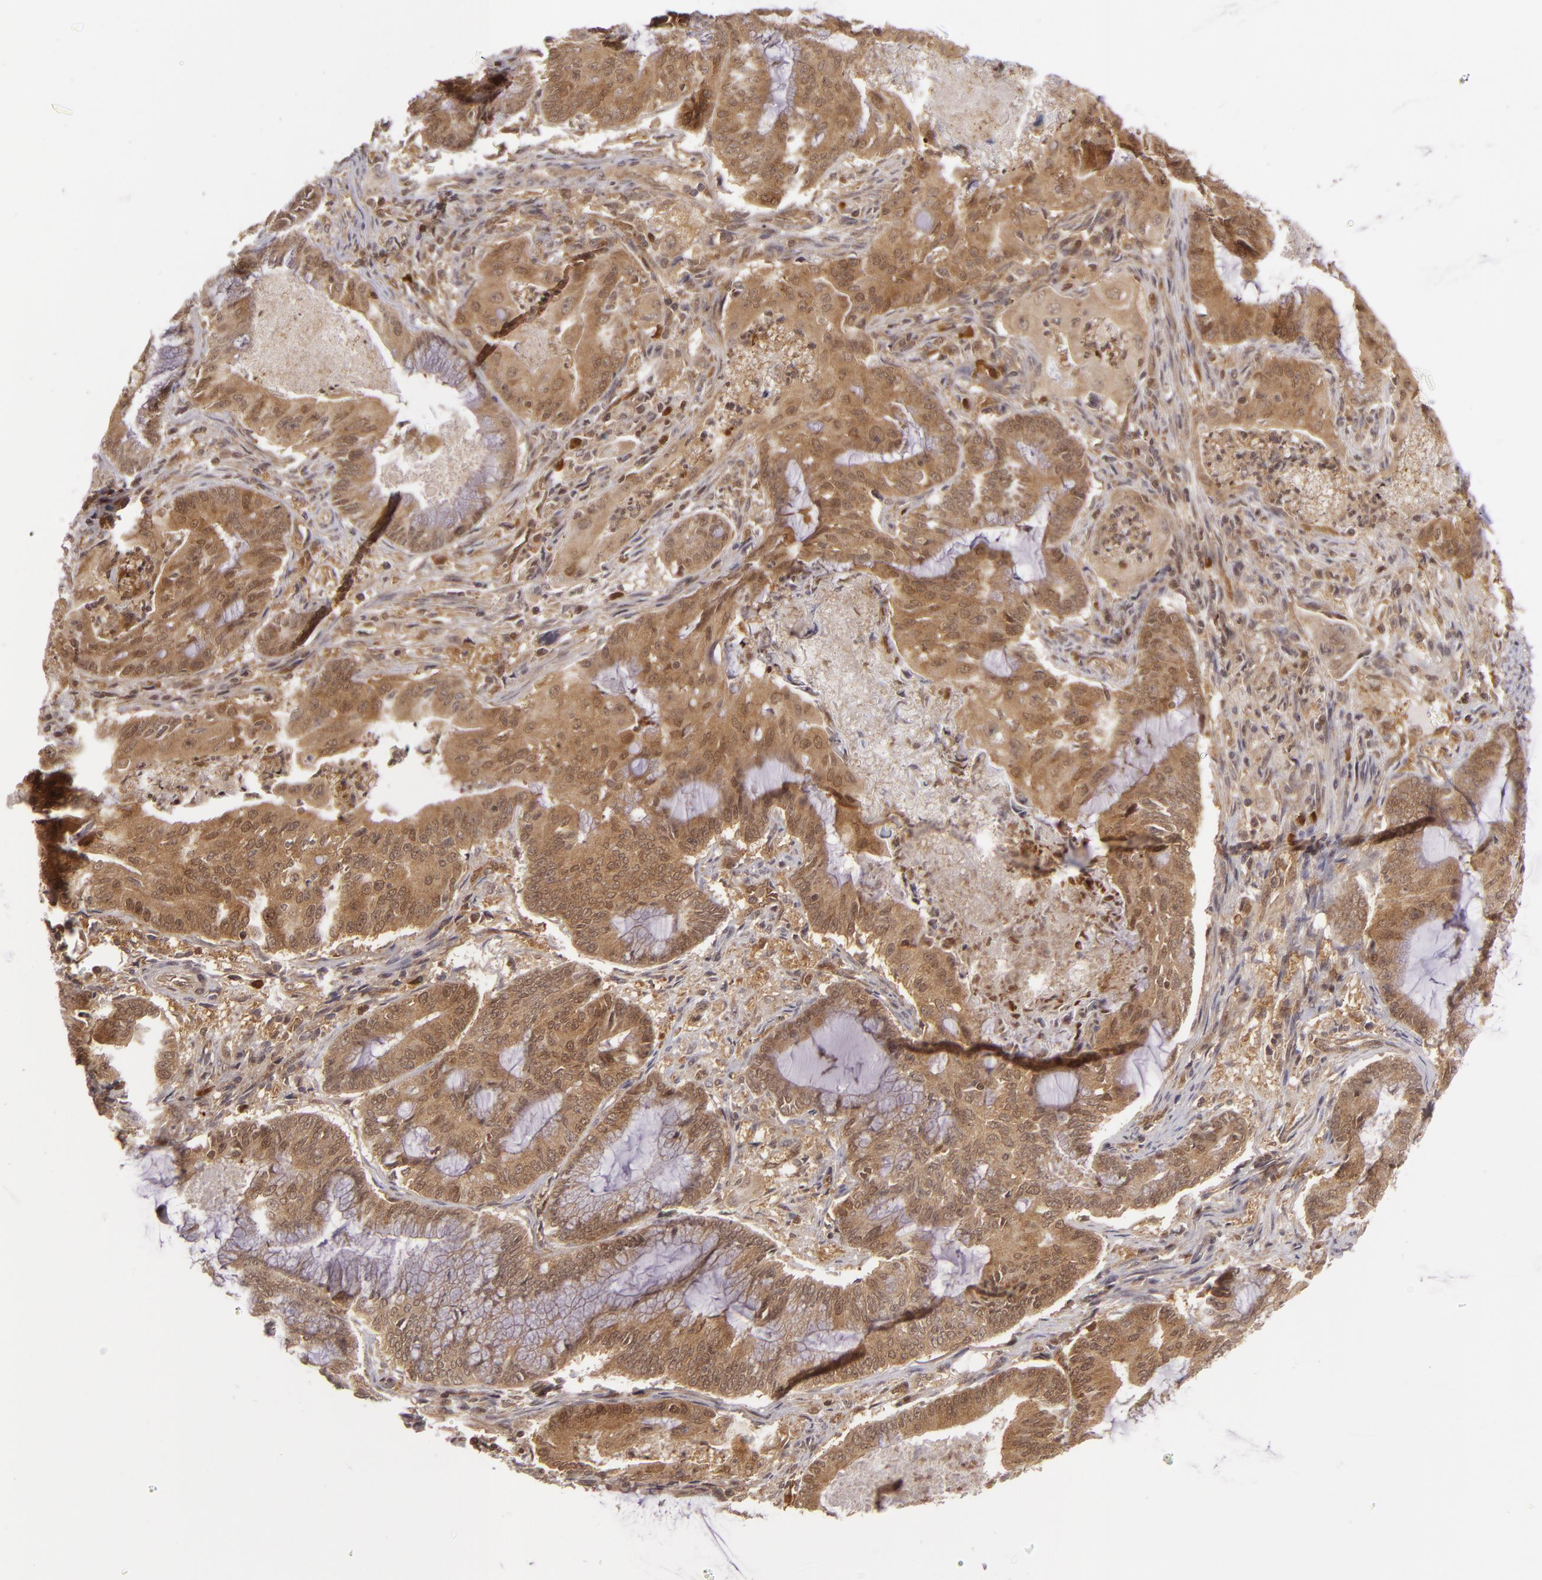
{"staining": {"intensity": "strong", "quantity": ">75%", "location": "cytoplasmic/membranous"}, "tissue": "endometrial cancer", "cell_type": "Tumor cells", "image_type": "cancer", "snomed": [{"axis": "morphology", "description": "Adenocarcinoma, NOS"}, {"axis": "topography", "description": "Endometrium"}], "caption": "Strong cytoplasmic/membranous staining for a protein is appreciated in about >75% of tumor cells of adenocarcinoma (endometrial) using immunohistochemistry (IHC).", "gene": "ZBTB33", "patient": {"sex": "female", "age": 63}}